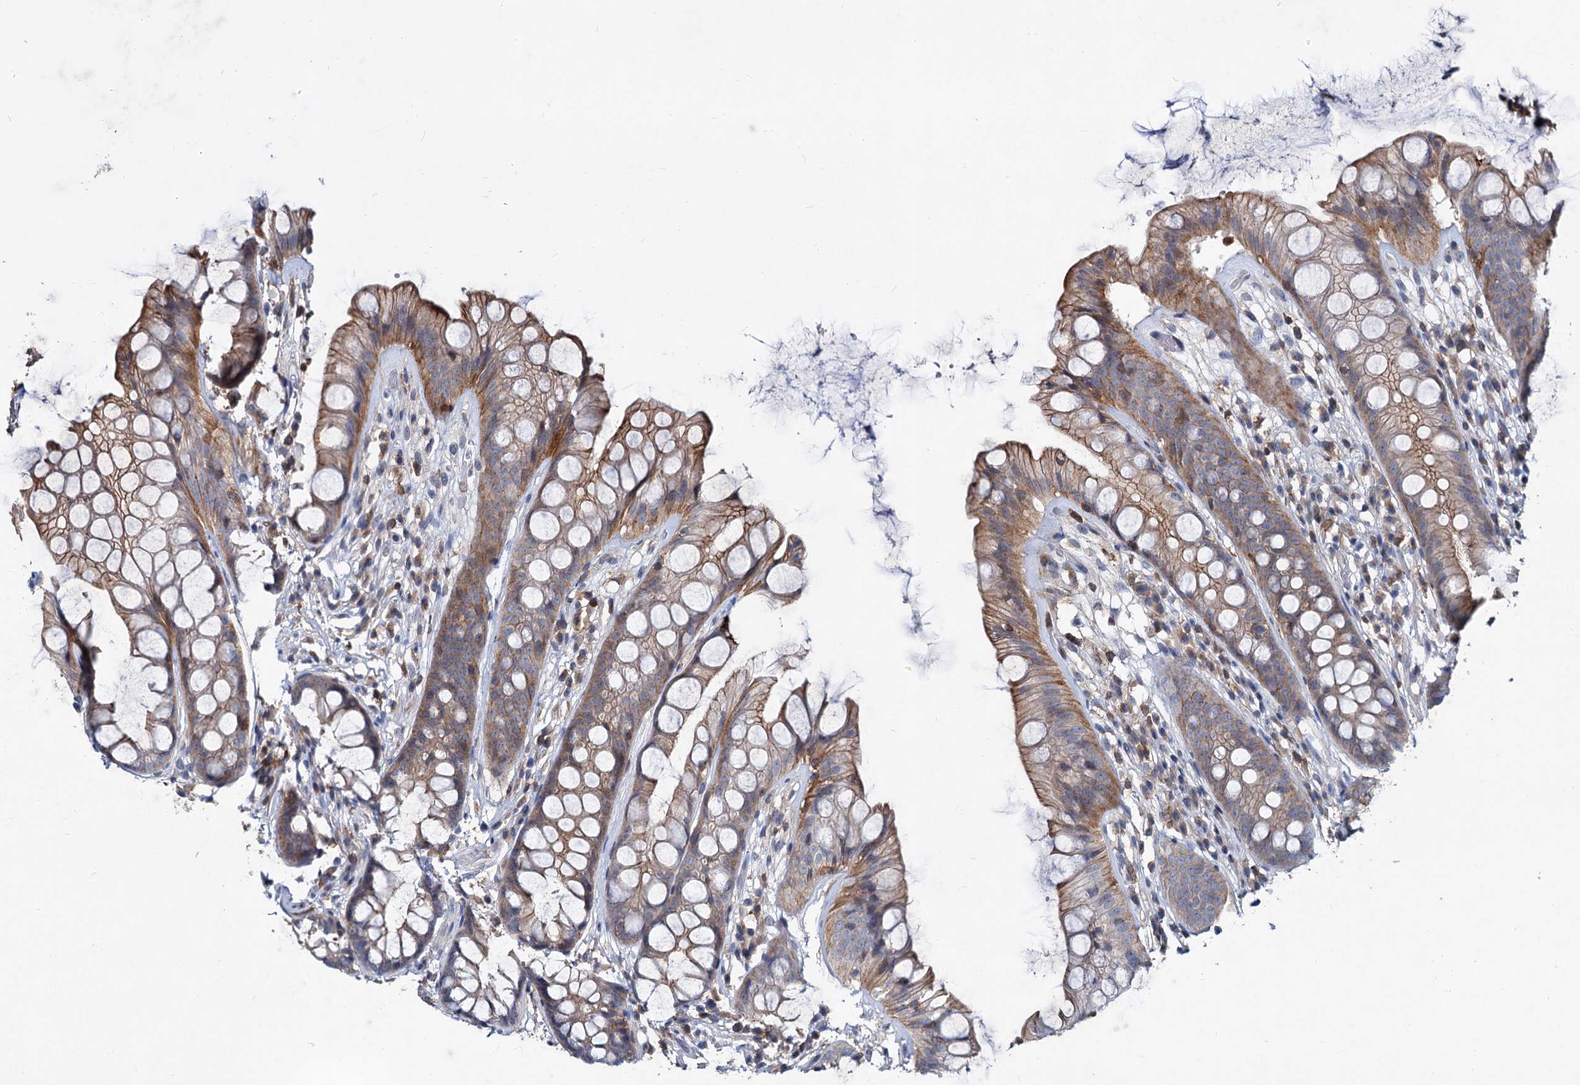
{"staining": {"intensity": "moderate", "quantity": ">75%", "location": "cytoplasmic/membranous"}, "tissue": "rectum", "cell_type": "Glandular cells", "image_type": "normal", "snomed": [{"axis": "morphology", "description": "Normal tissue, NOS"}, {"axis": "topography", "description": "Rectum"}], "caption": "Immunohistochemical staining of benign human rectum displays medium levels of moderate cytoplasmic/membranous staining in about >75% of glandular cells. (DAB (3,3'-diaminobenzidine) IHC with brightfield microscopy, high magnification).", "gene": "LRCH4", "patient": {"sex": "male", "age": 74}}